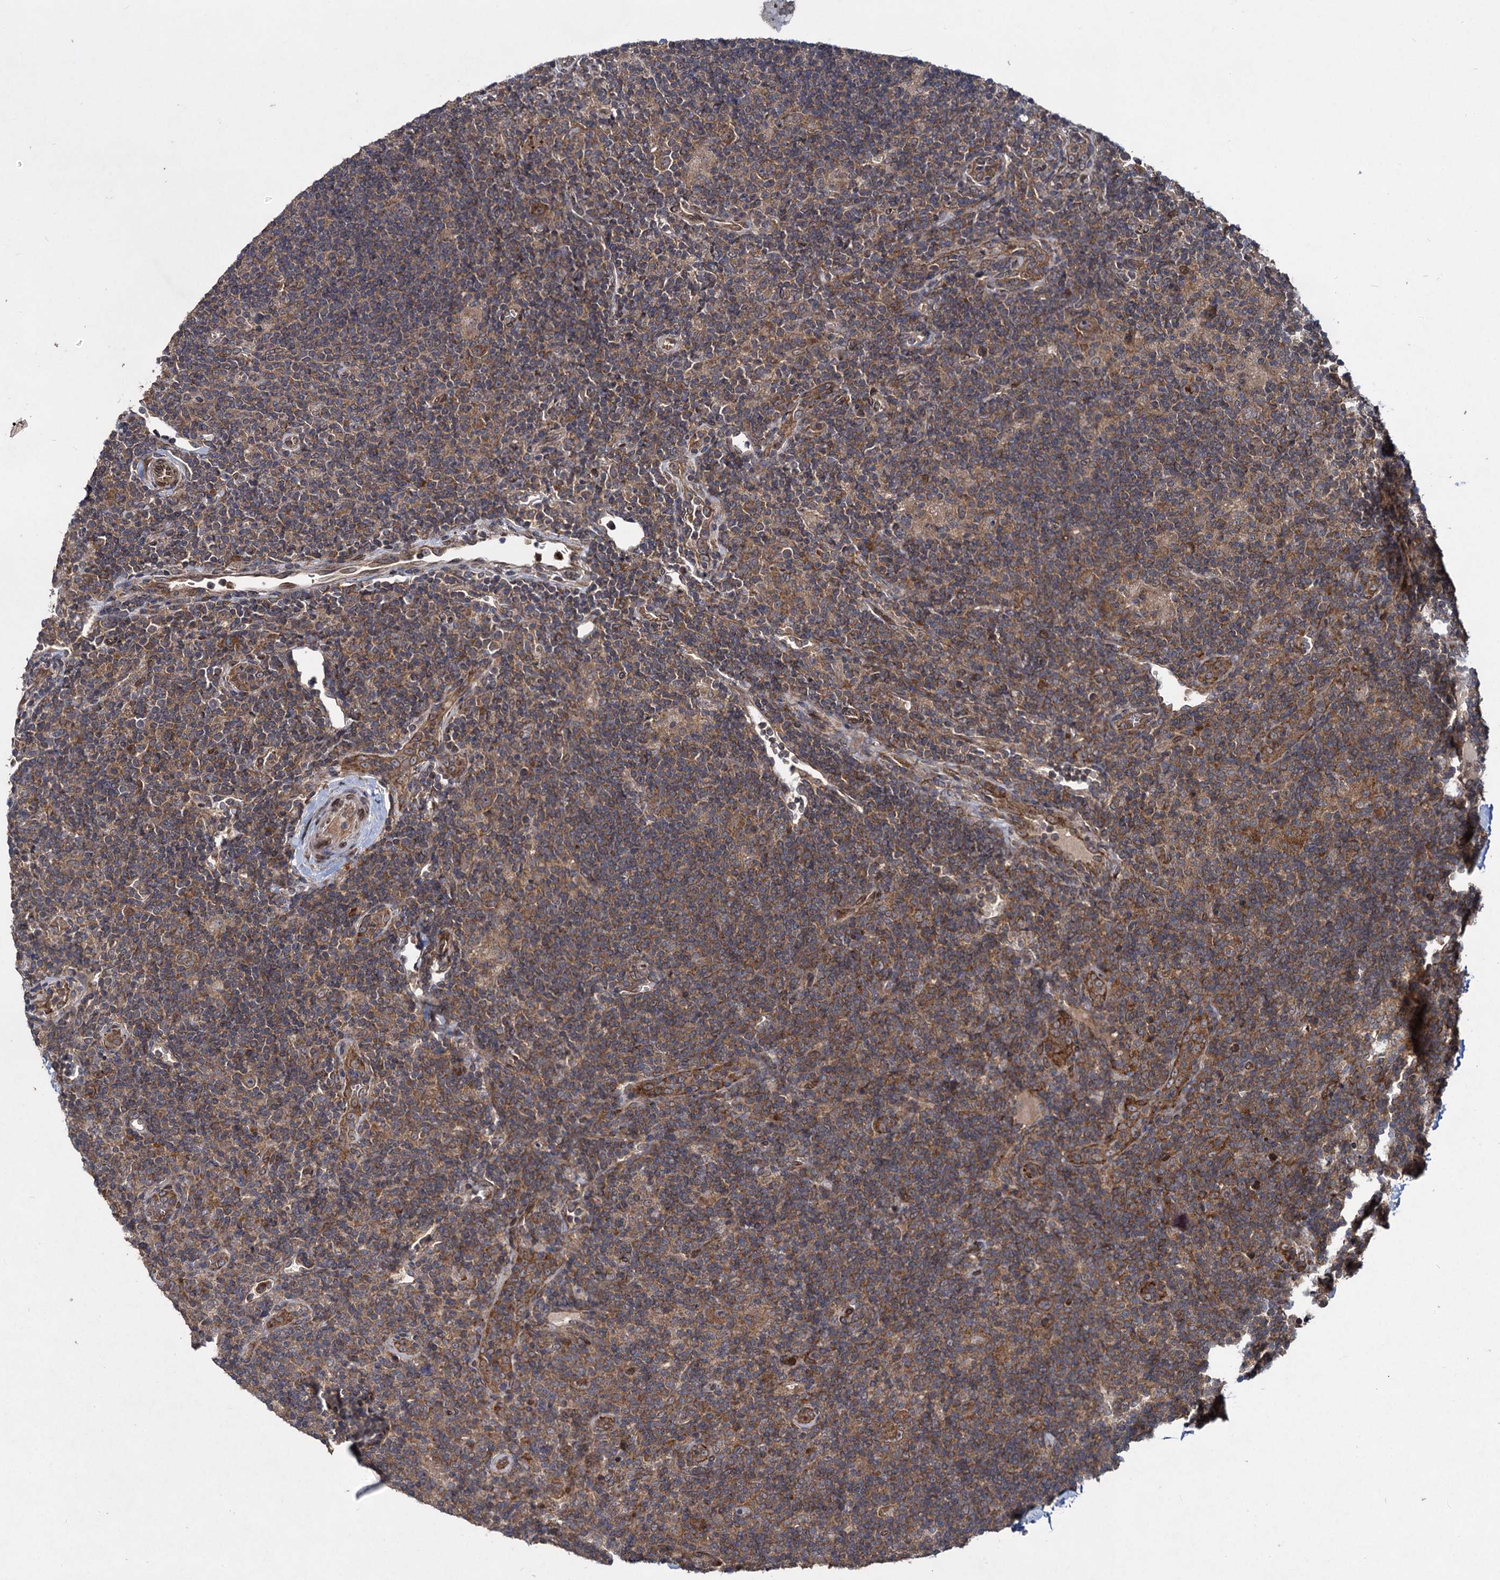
{"staining": {"intensity": "moderate", "quantity": ">75%", "location": "cytoplasmic/membranous"}, "tissue": "lymphoma", "cell_type": "Tumor cells", "image_type": "cancer", "snomed": [{"axis": "morphology", "description": "Hodgkin's disease, NOS"}, {"axis": "topography", "description": "Lymph node"}], "caption": "Hodgkin's disease stained for a protein shows moderate cytoplasmic/membranous positivity in tumor cells. The protein of interest is stained brown, and the nuclei are stained in blue (DAB IHC with brightfield microscopy, high magnification).", "gene": "DCP1B", "patient": {"sex": "female", "age": 57}}